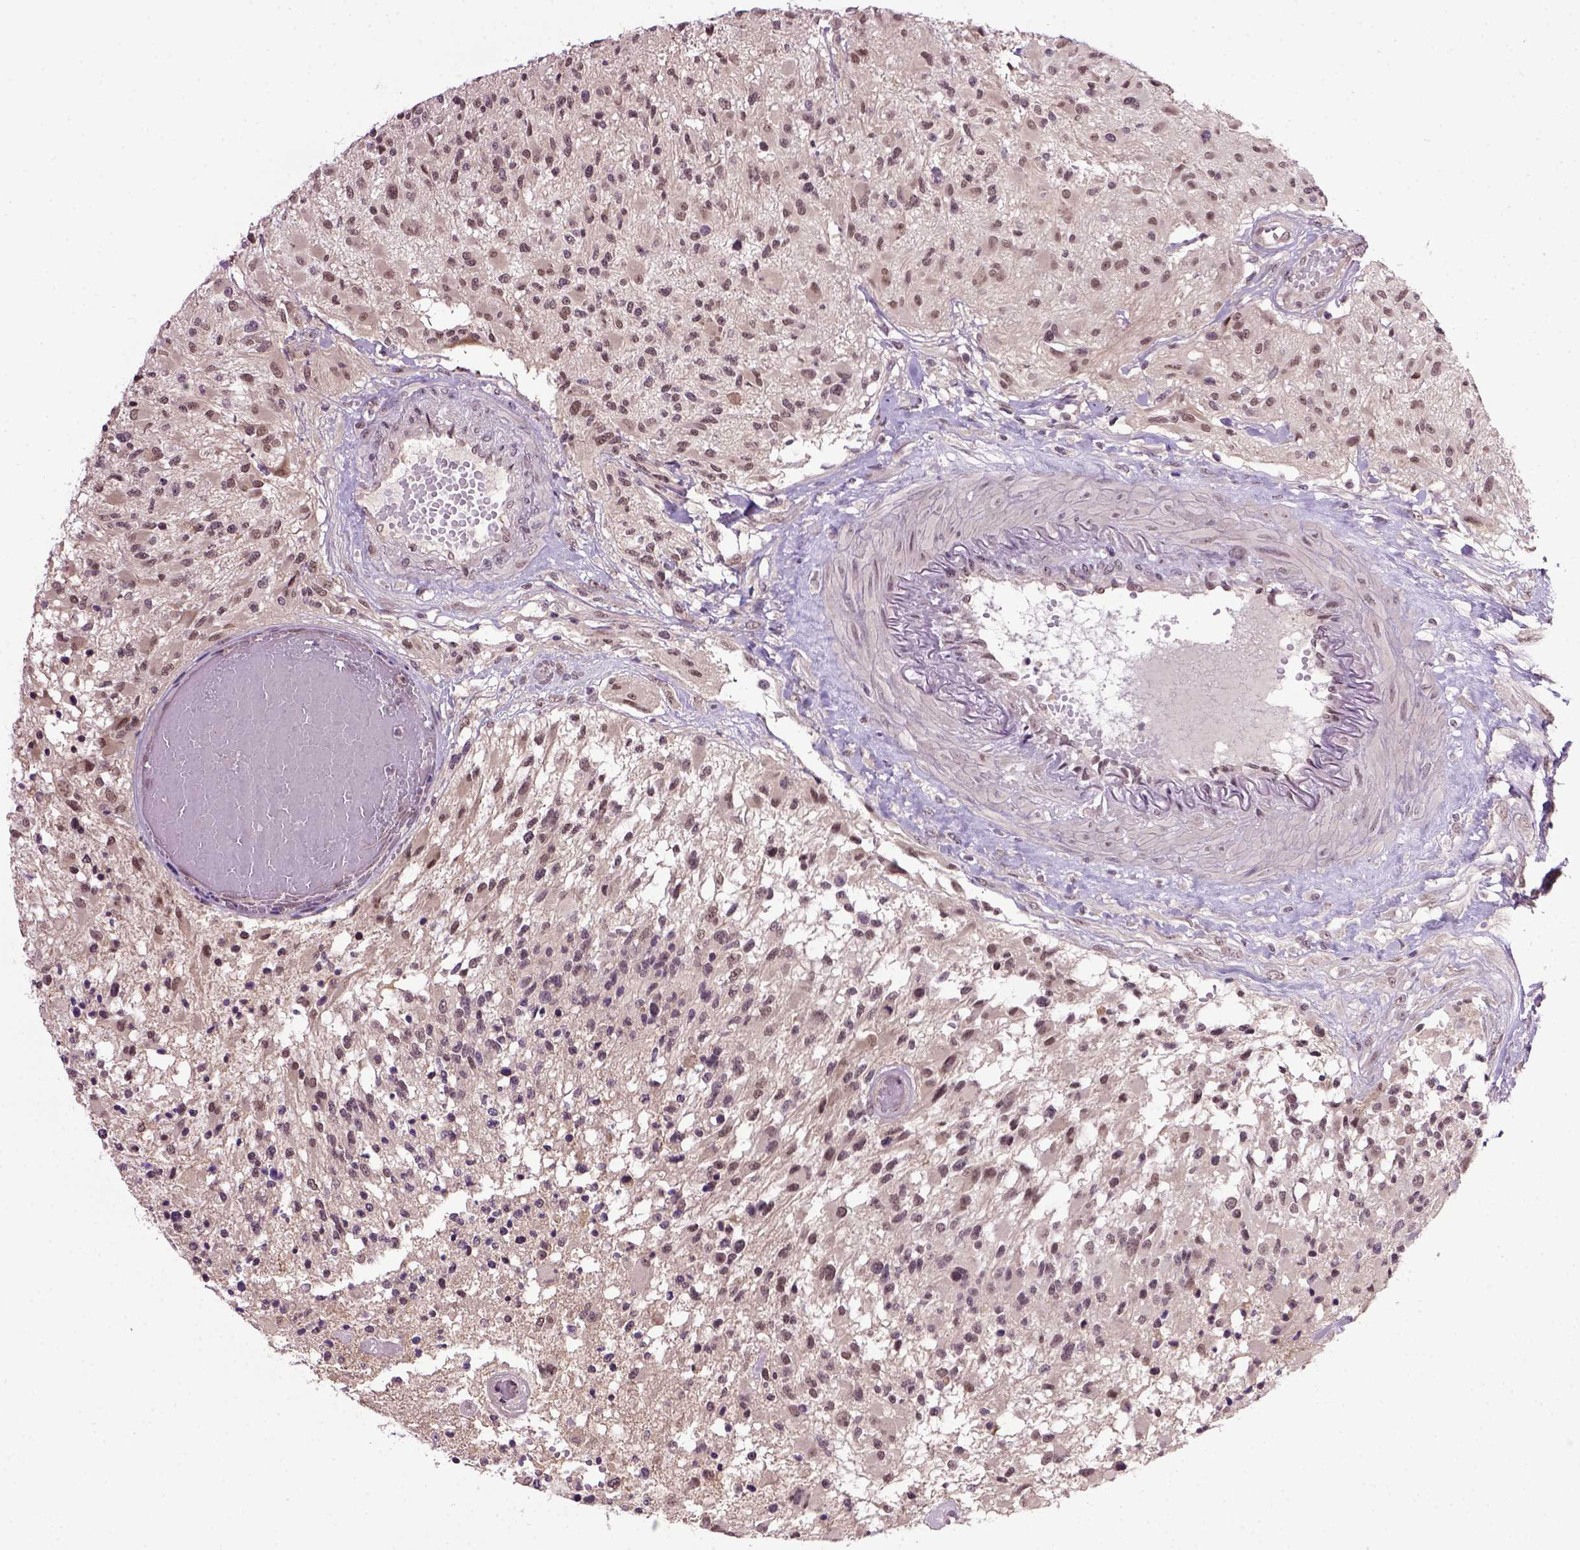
{"staining": {"intensity": "weak", "quantity": ">75%", "location": "nuclear"}, "tissue": "glioma", "cell_type": "Tumor cells", "image_type": "cancer", "snomed": [{"axis": "morphology", "description": "Glioma, malignant, High grade"}, {"axis": "topography", "description": "Brain"}], "caption": "Tumor cells reveal weak nuclear expression in approximately >75% of cells in glioma.", "gene": "RAB43", "patient": {"sex": "female", "age": 63}}